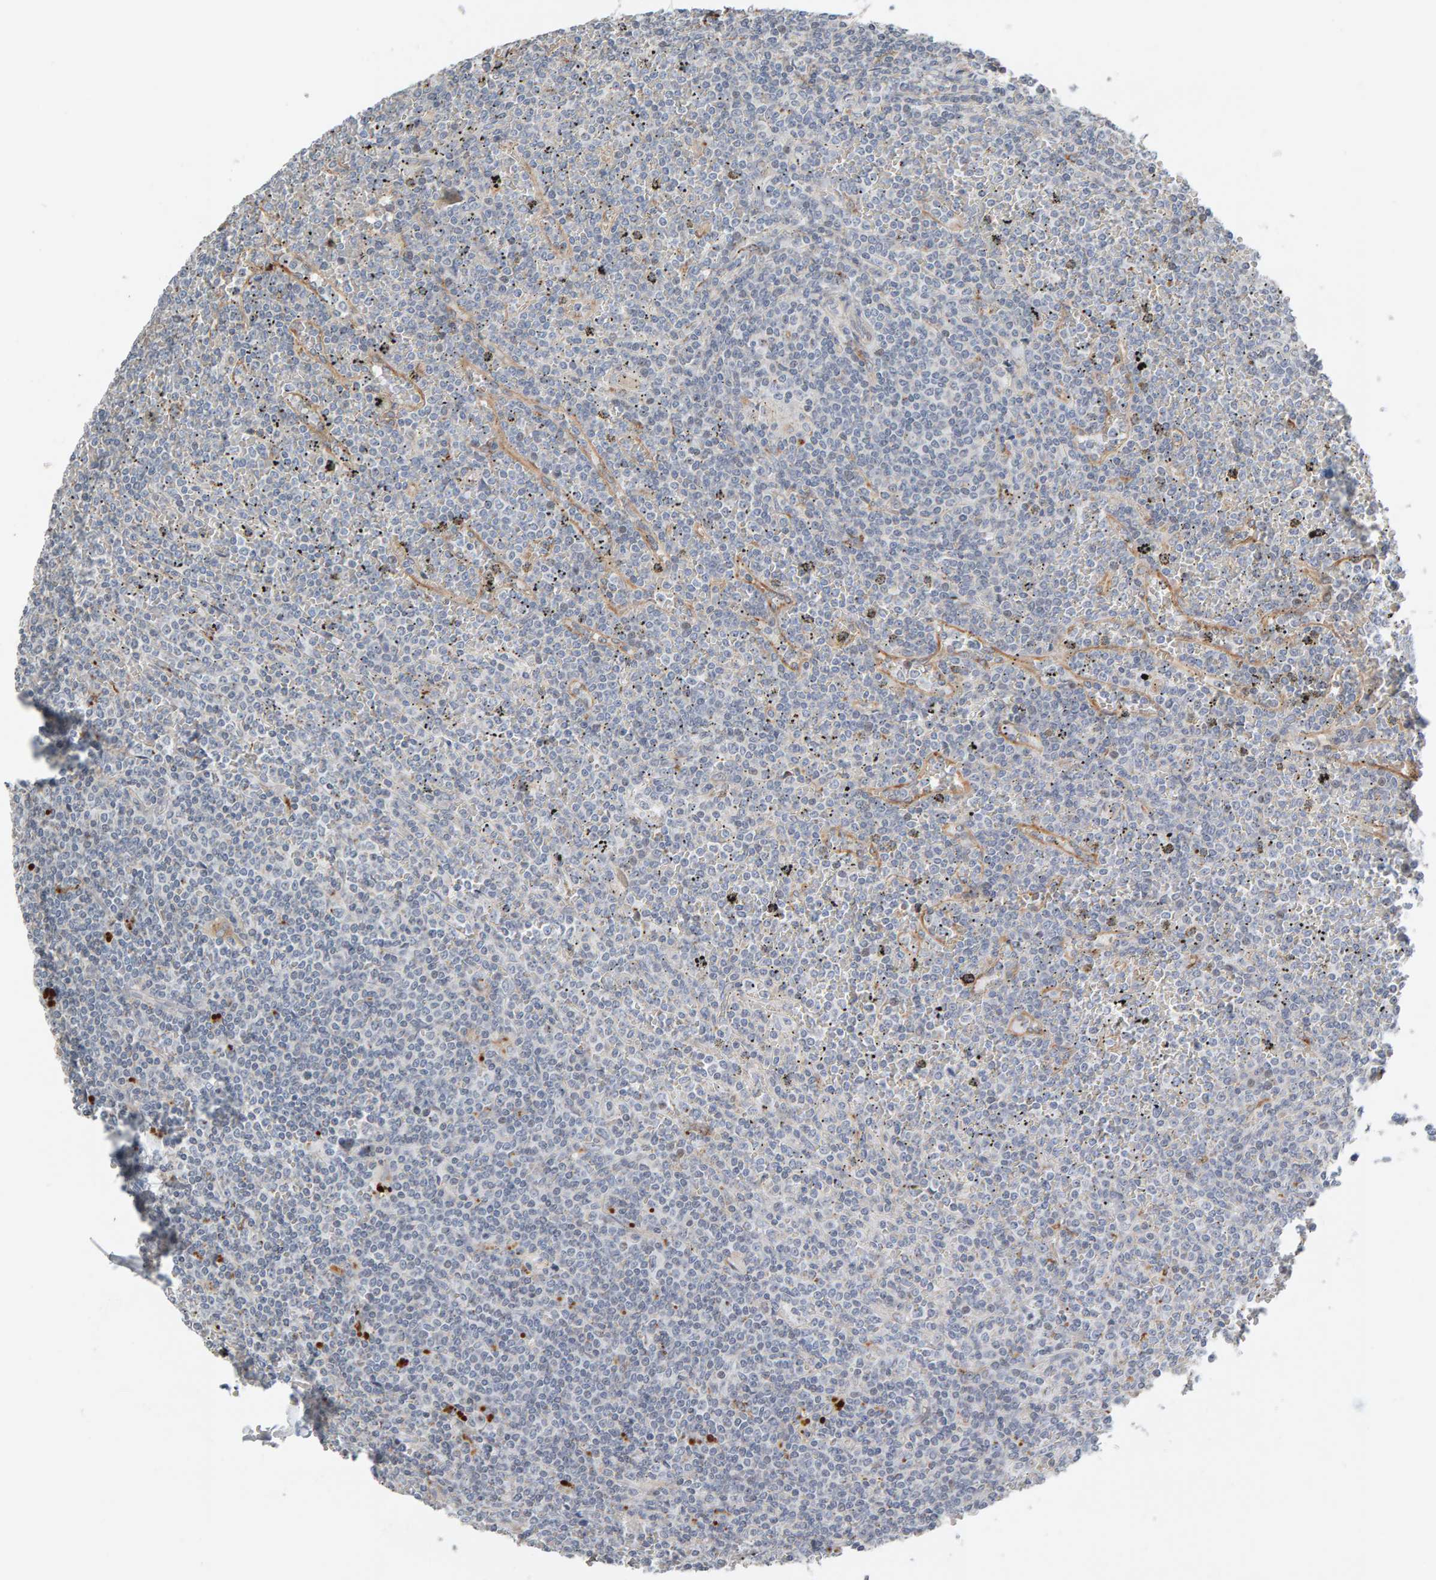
{"staining": {"intensity": "negative", "quantity": "none", "location": "none"}, "tissue": "lymphoma", "cell_type": "Tumor cells", "image_type": "cancer", "snomed": [{"axis": "morphology", "description": "Malignant lymphoma, non-Hodgkin's type, Low grade"}, {"axis": "topography", "description": "Spleen"}], "caption": "Micrograph shows no protein expression in tumor cells of lymphoma tissue. Nuclei are stained in blue.", "gene": "IPPK", "patient": {"sex": "female", "age": 19}}